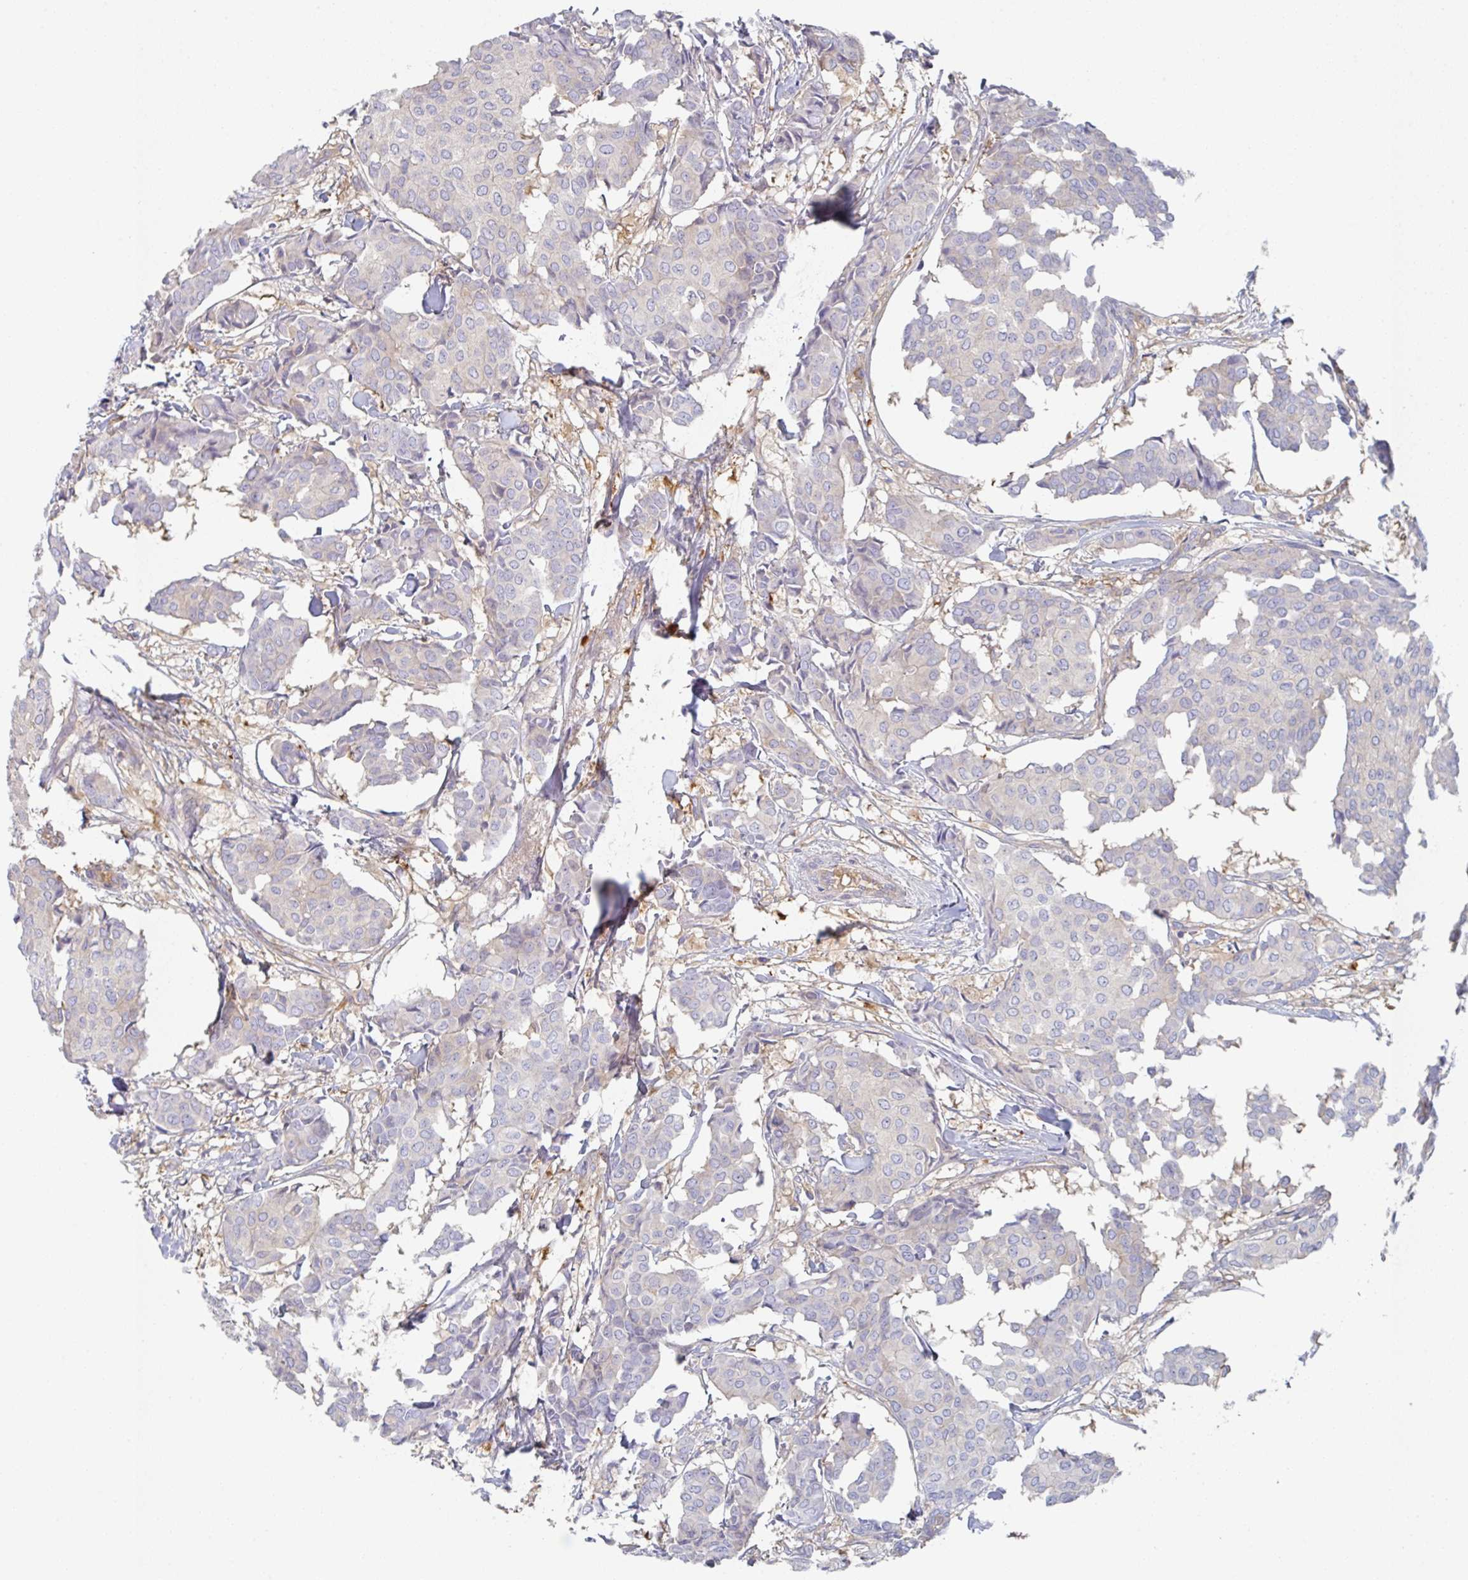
{"staining": {"intensity": "negative", "quantity": "none", "location": "none"}, "tissue": "breast cancer", "cell_type": "Tumor cells", "image_type": "cancer", "snomed": [{"axis": "morphology", "description": "Duct carcinoma"}, {"axis": "topography", "description": "Breast"}], "caption": "The histopathology image exhibits no significant expression in tumor cells of breast cancer.", "gene": "AMPD2", "patient": {"sex": "female", "age": 75}}